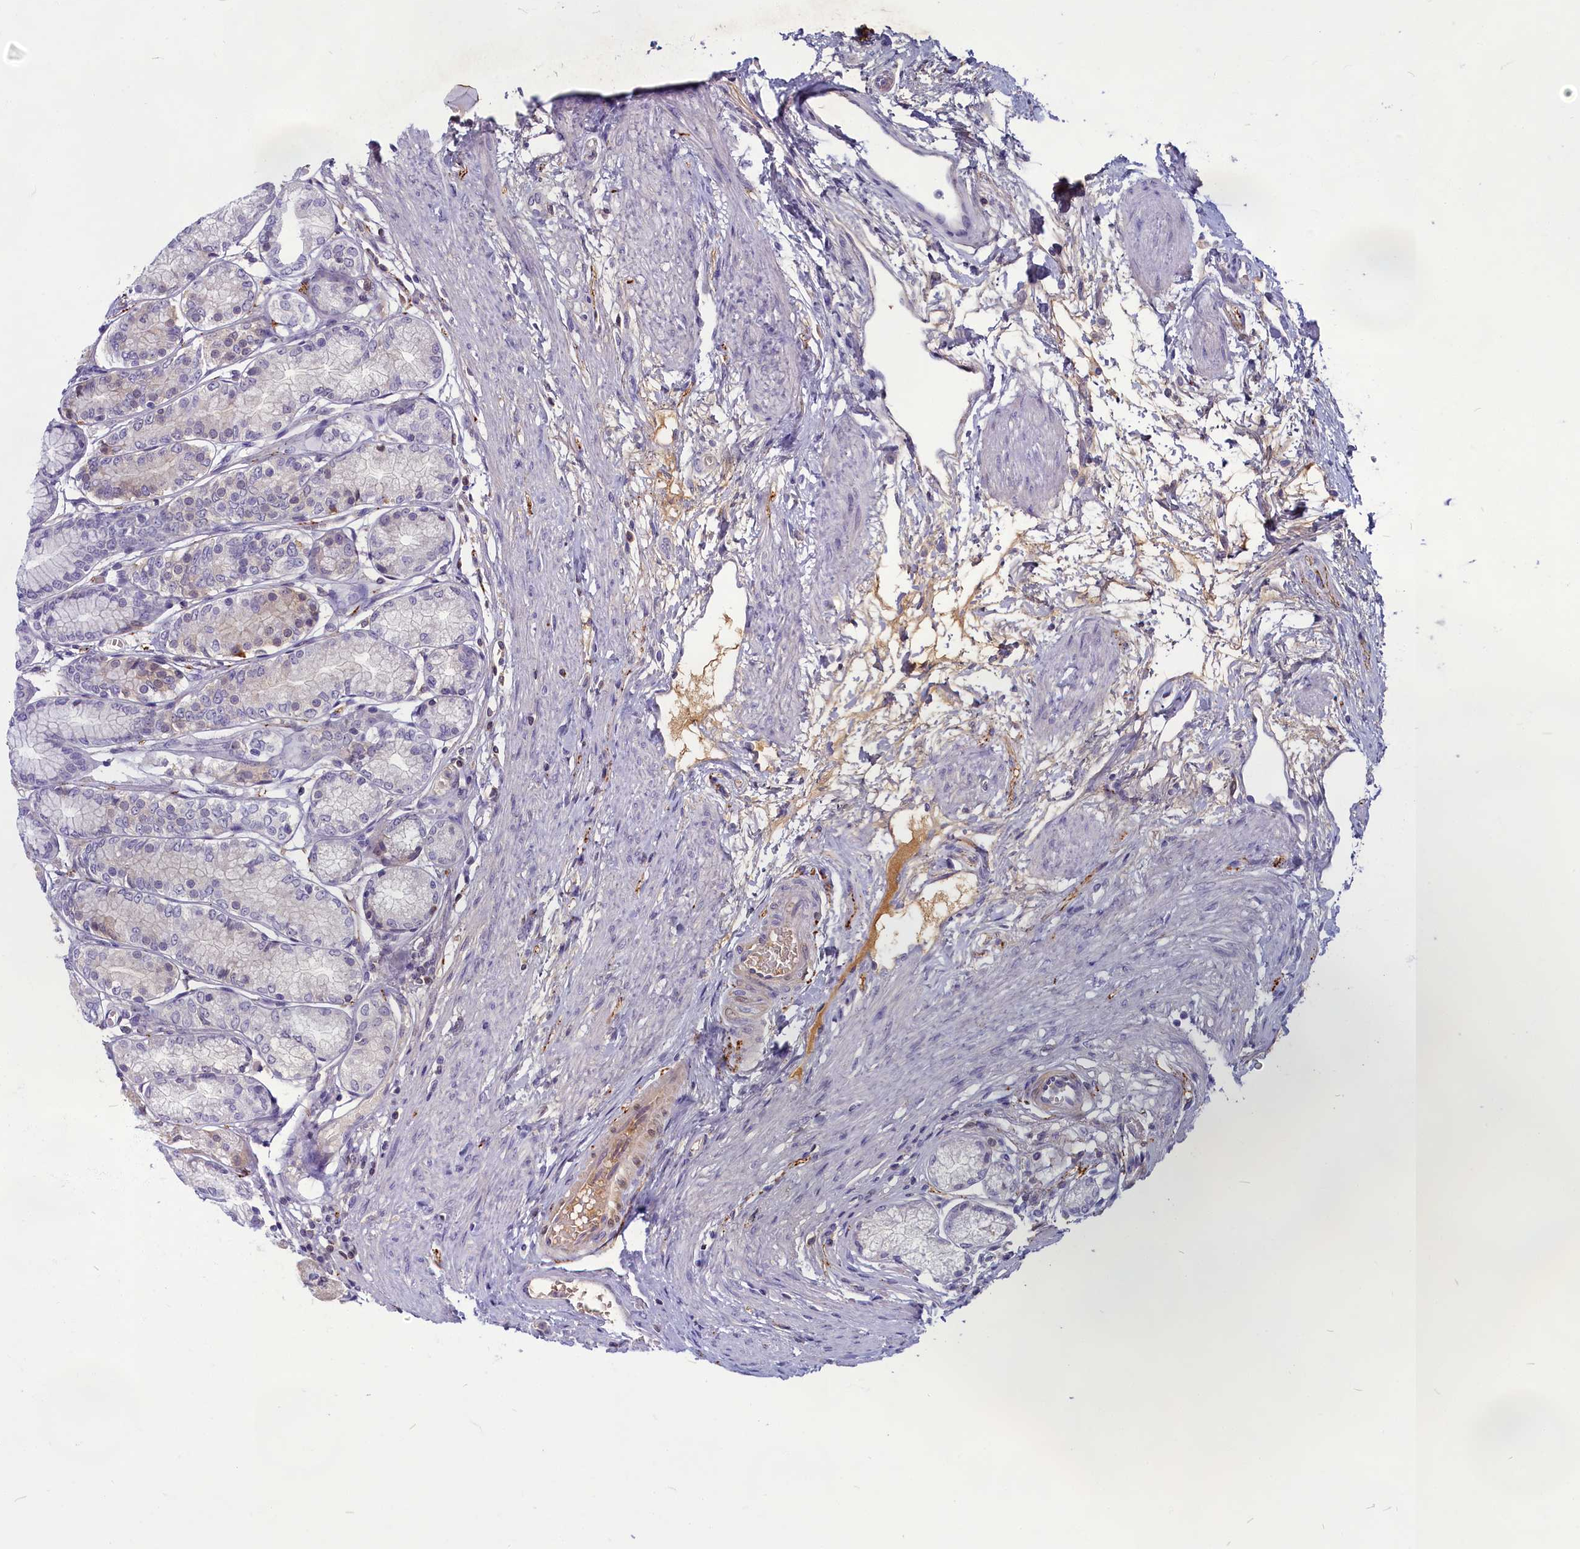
{"staining": {"intensity": "moderate", "quantity": "<25%", "location": "cytoplasmic/membranous"}, "tissue": "stomach", "cell_type": "Glandular cells", "image_type": "normal", "snomed": [{"axis": "morphology", "description": "Normal tissue, NOS"}, {"axis": "morphology", "description": "Adenocarcinoma, NOS"}, {"axis": "morphology", "description": "Adenocarcinoma, High grade"}, {"axis": "topography", "description": "Stomach, upper"}, {"axis": "topography", "description": "Stomach"}], "caption": "This micrograph reveals immunohistochemistry (IHC) staining of benign human stomach, with low moderate cytoplasmic/membranous expression in approximately <25% of glandular cells.", "gene": "SV2C", "patient": {"sex": "female", "age": 65}}